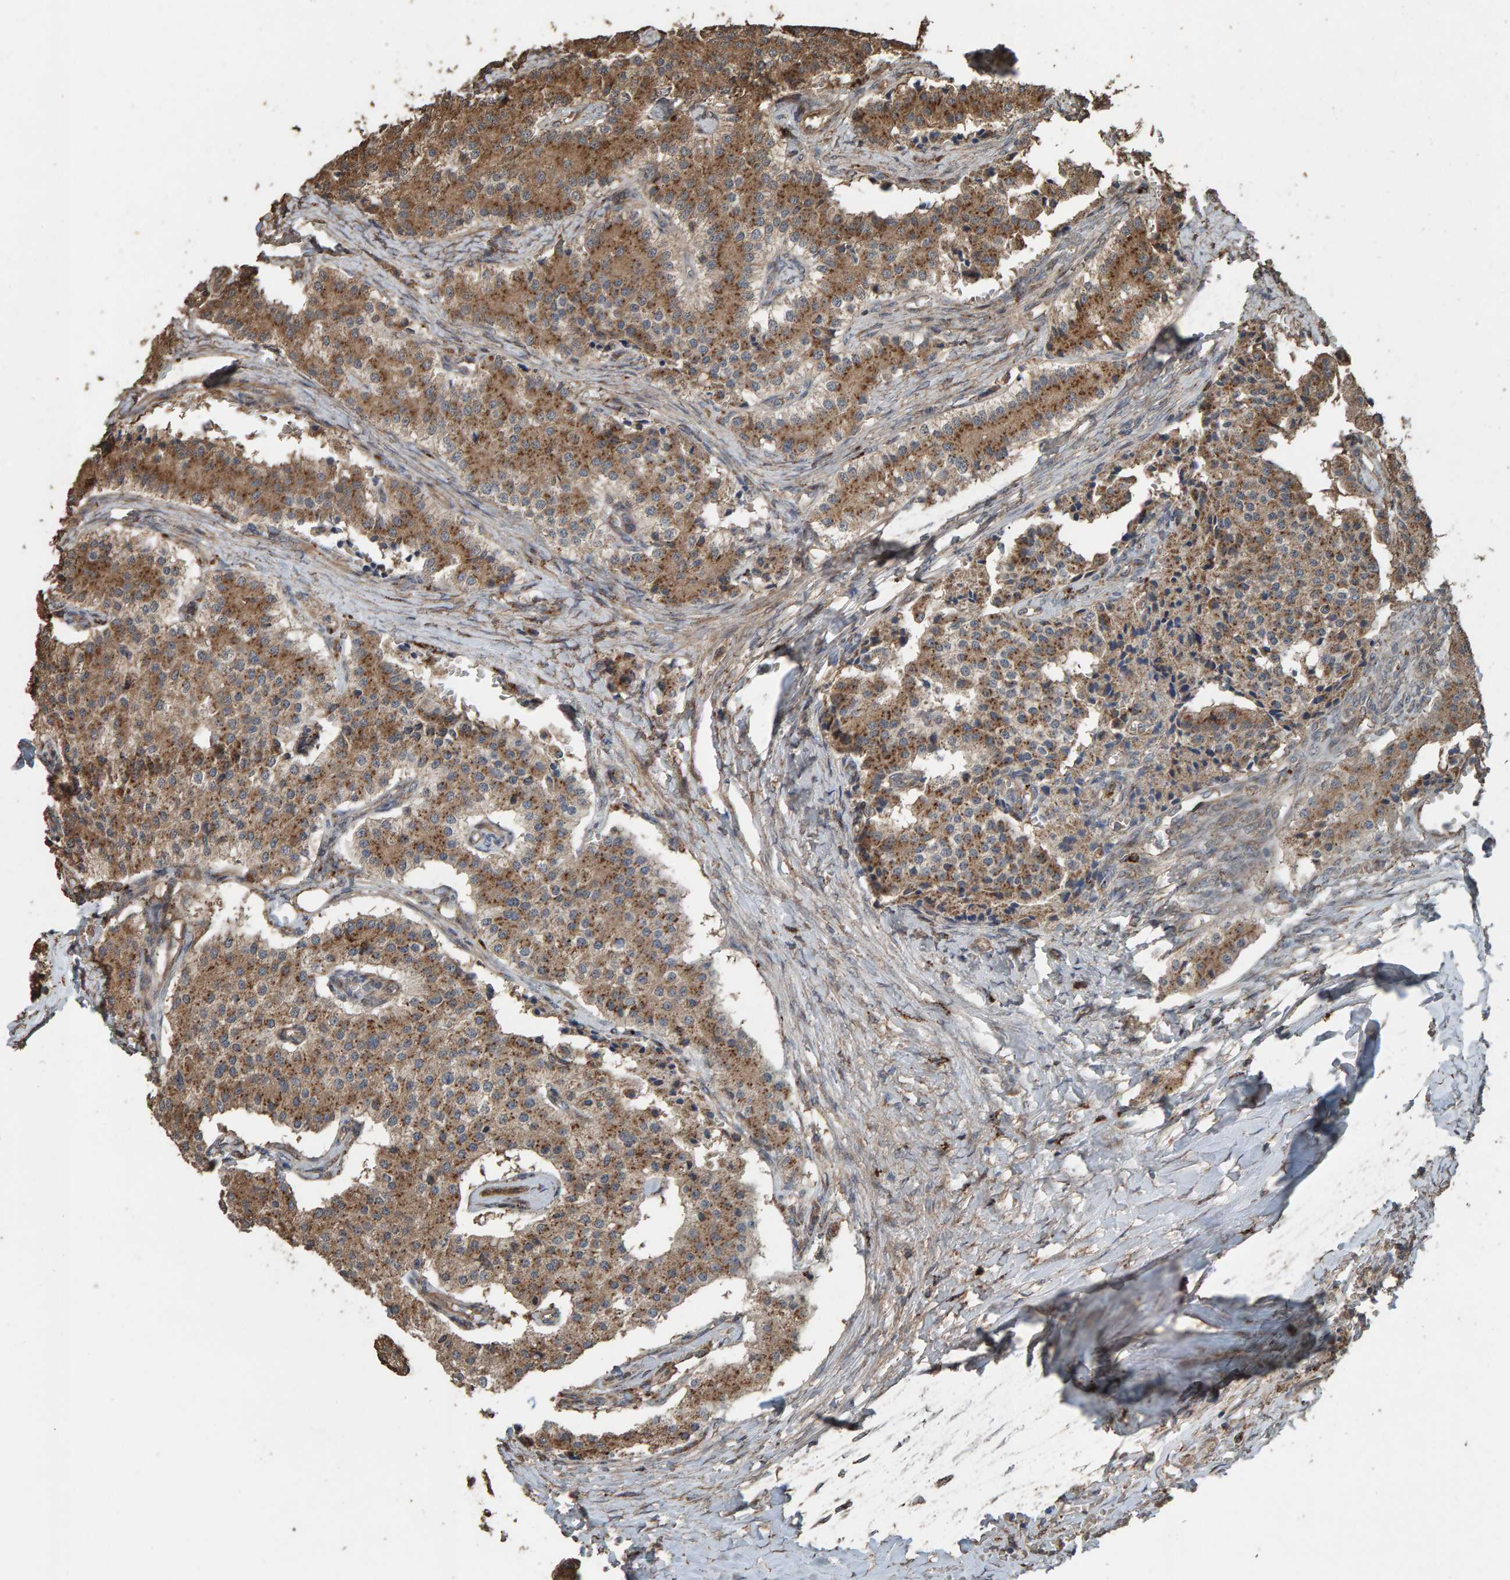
{"staining": {"intensity": "moderate", "quantity": ">75%", "location": "cytoplasmic/membranous"}, "tissue": "carcinoid", "cell_type": "Tumor cells", "image_type": "cancer", "snomed": [{"axis": "morphology", "description": "Carcinoid, malignant, NOS"}, {"axis": "topography", "description": "Colon"}], "caption": "Moderate cytoplasmic/membranous protein staining is seen in approximately >75% of tumor cells in carcinoid.", "gene": "DUS1L", "patient": {"sex": "female", "age": 52}}